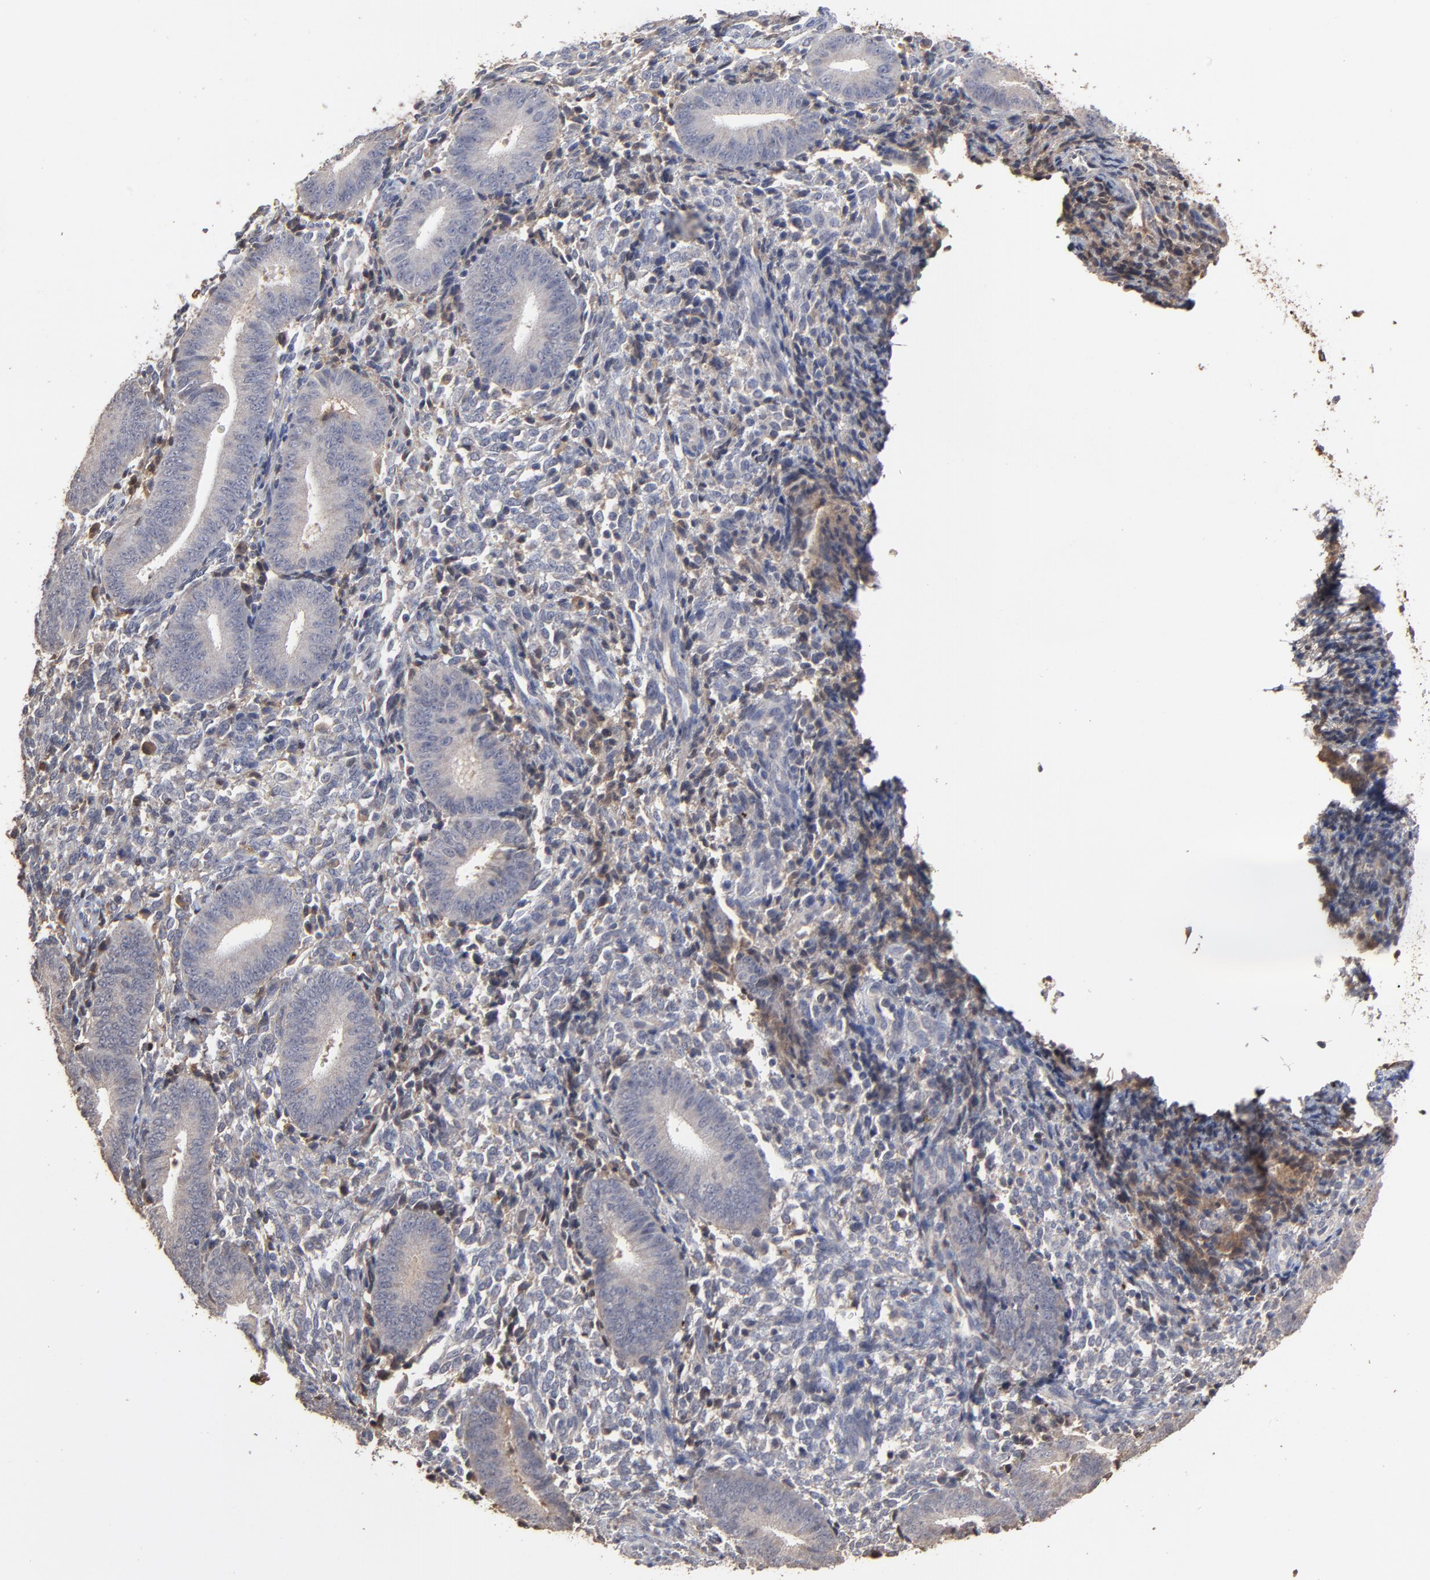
{"staining": {"intensity": "weak", "quantity": "25%-75%", "location": "cytoplasmic/membranous"}, "tissue": "endometrium", "cell_type": "Cells in endometrial stroma", "image_type": "normal", "snomed": [{"axis": "morphology", "description": "Normal tissue, NOS"}, {"axis": "topography", "description": "Uterus"}, {"axis": "topography", "description": "Endometrium"}], "caption": "Immunohistochemistry of normal human endometrium exhibits low levels of weak cytoplasmic/membranous staining in about 25%-75% of cells in endometrial stroma.", "gene": "VPREB3", "patient": {"sex": "female", "age": 33}}